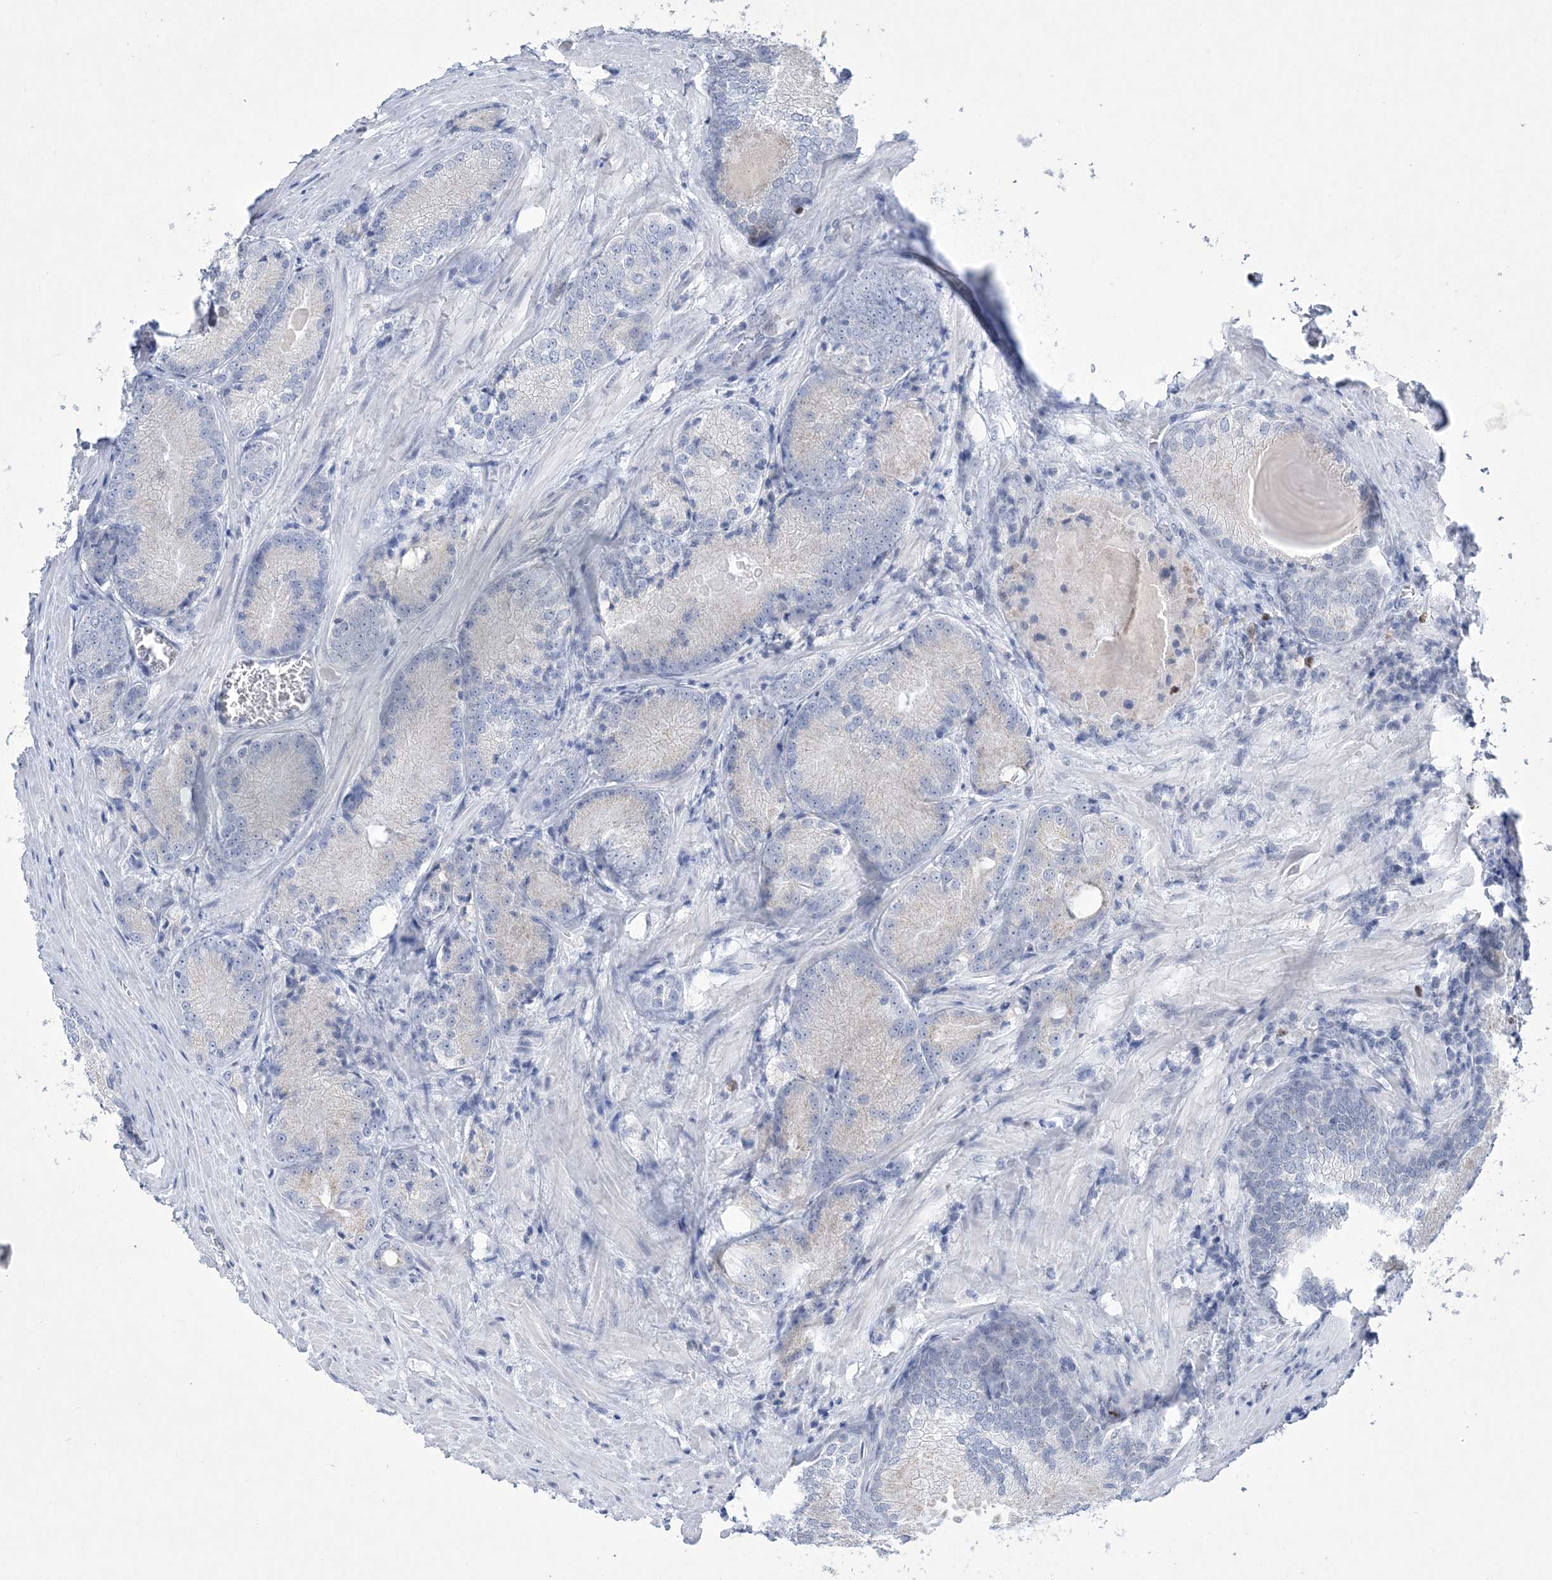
{"staining": {"intensity": "negative", "quantity": "none", "location": "none"}, "tissue": "prostate cancer", "cell_type": "Tumor cells", "image_type": "cancer", "snomed": [{"axis": "morphology", "description": "Adenocarcinoma, High grade"}, {"axis": "topography", "description": "Prostate"}], "caption": "DAB immunohistochemical staining of prostate cancer reveals no significant positivity in tumor cells.", "gene": "WDR27", "patient": {"sex": "male", "age": 66}}